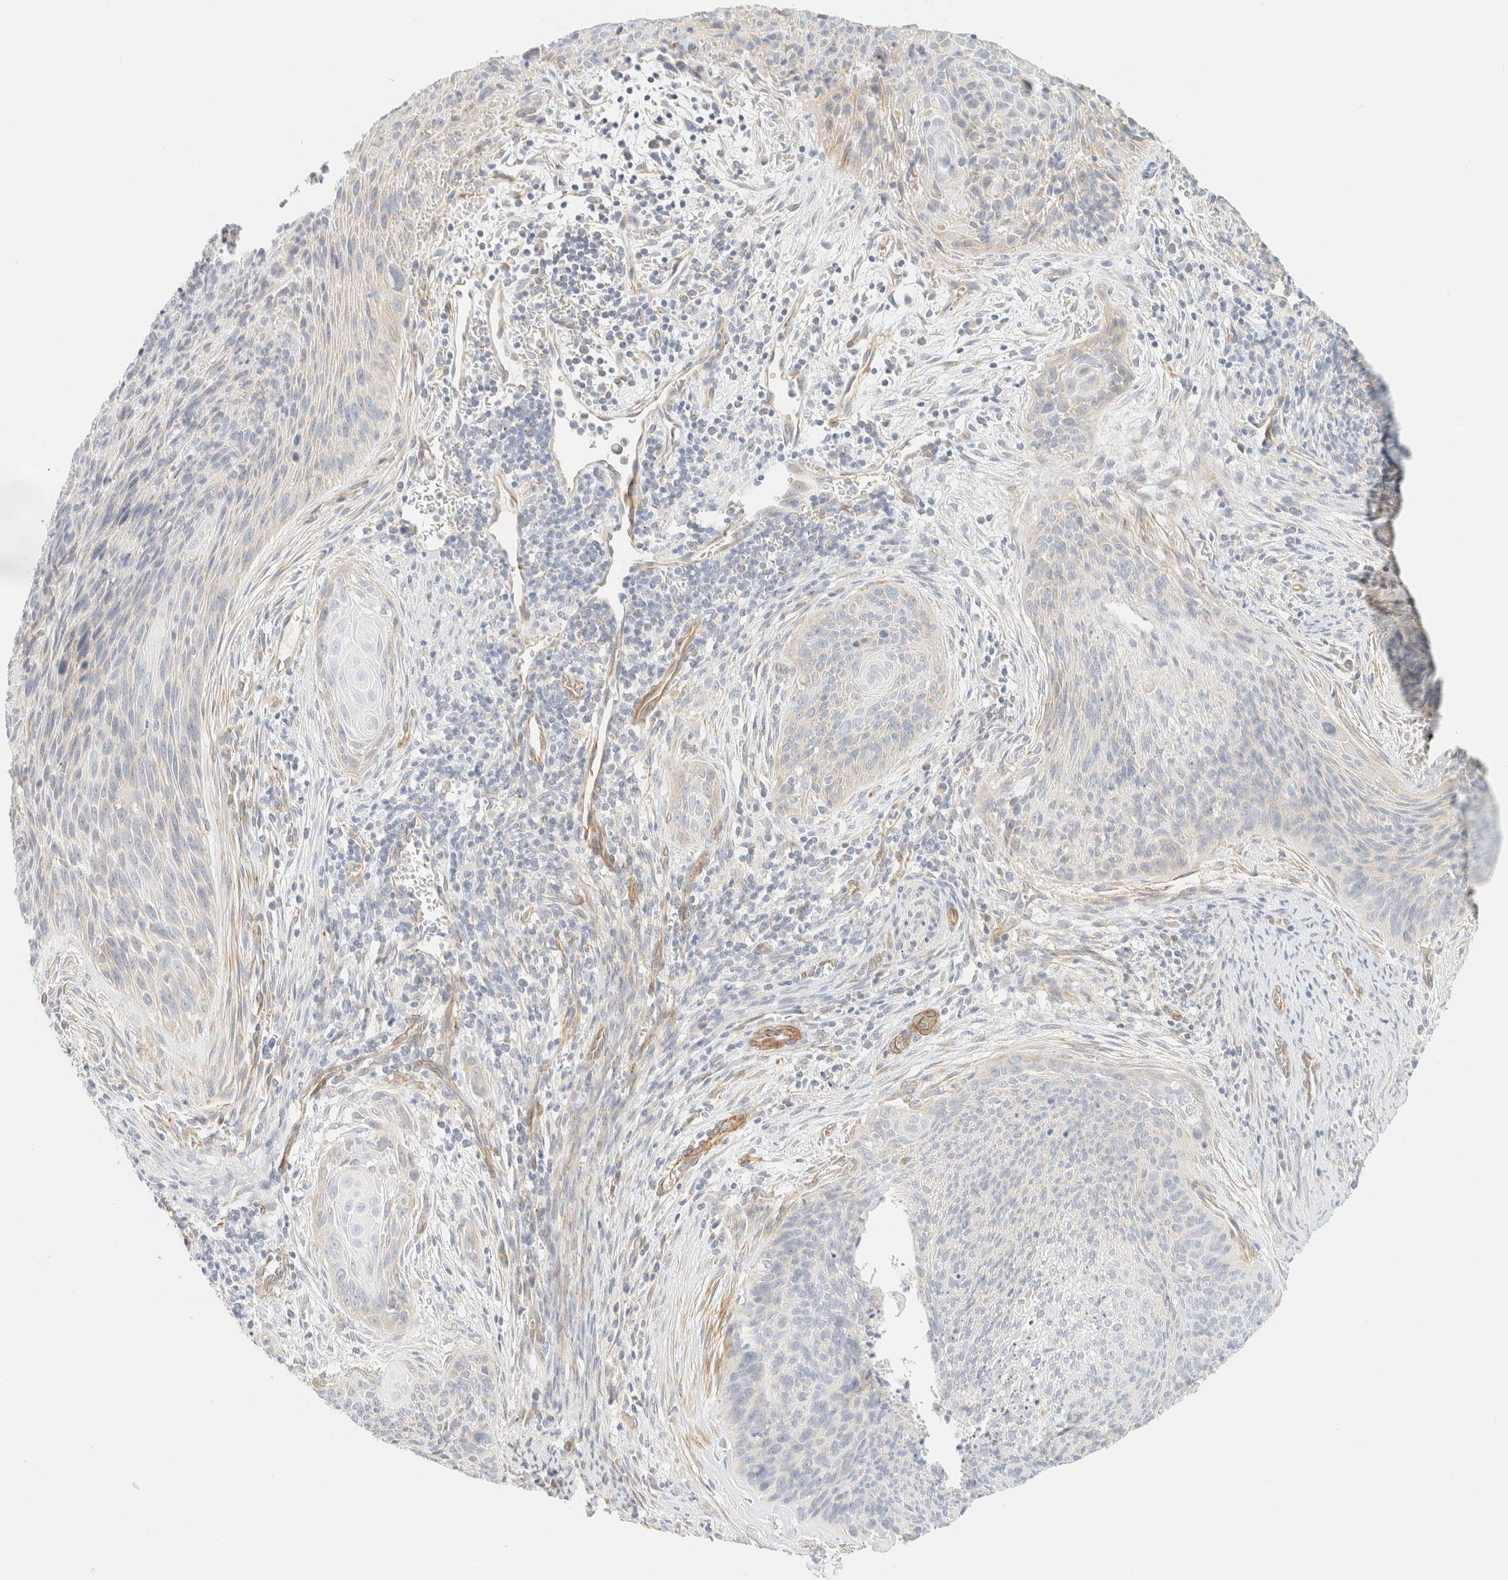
{"staining": {"intensity": "negative", "quantity": "none", "location": "none"}, "tissue": "cervical cancer", "cell_type": "Tumor cells", "image_type": "cancer", "snomed": [{"axis": "morphology", "description": "Squamous cell carcinoma, NOS"}, {"axis": "topography", "description": "Cervix"}], "caption": "Histopathology image shows no significant protein expression in tumor cells of cervical squamous cell carcinoma.", "gene": "MRM3", "patient": {"sex": "female", "age": 55}}